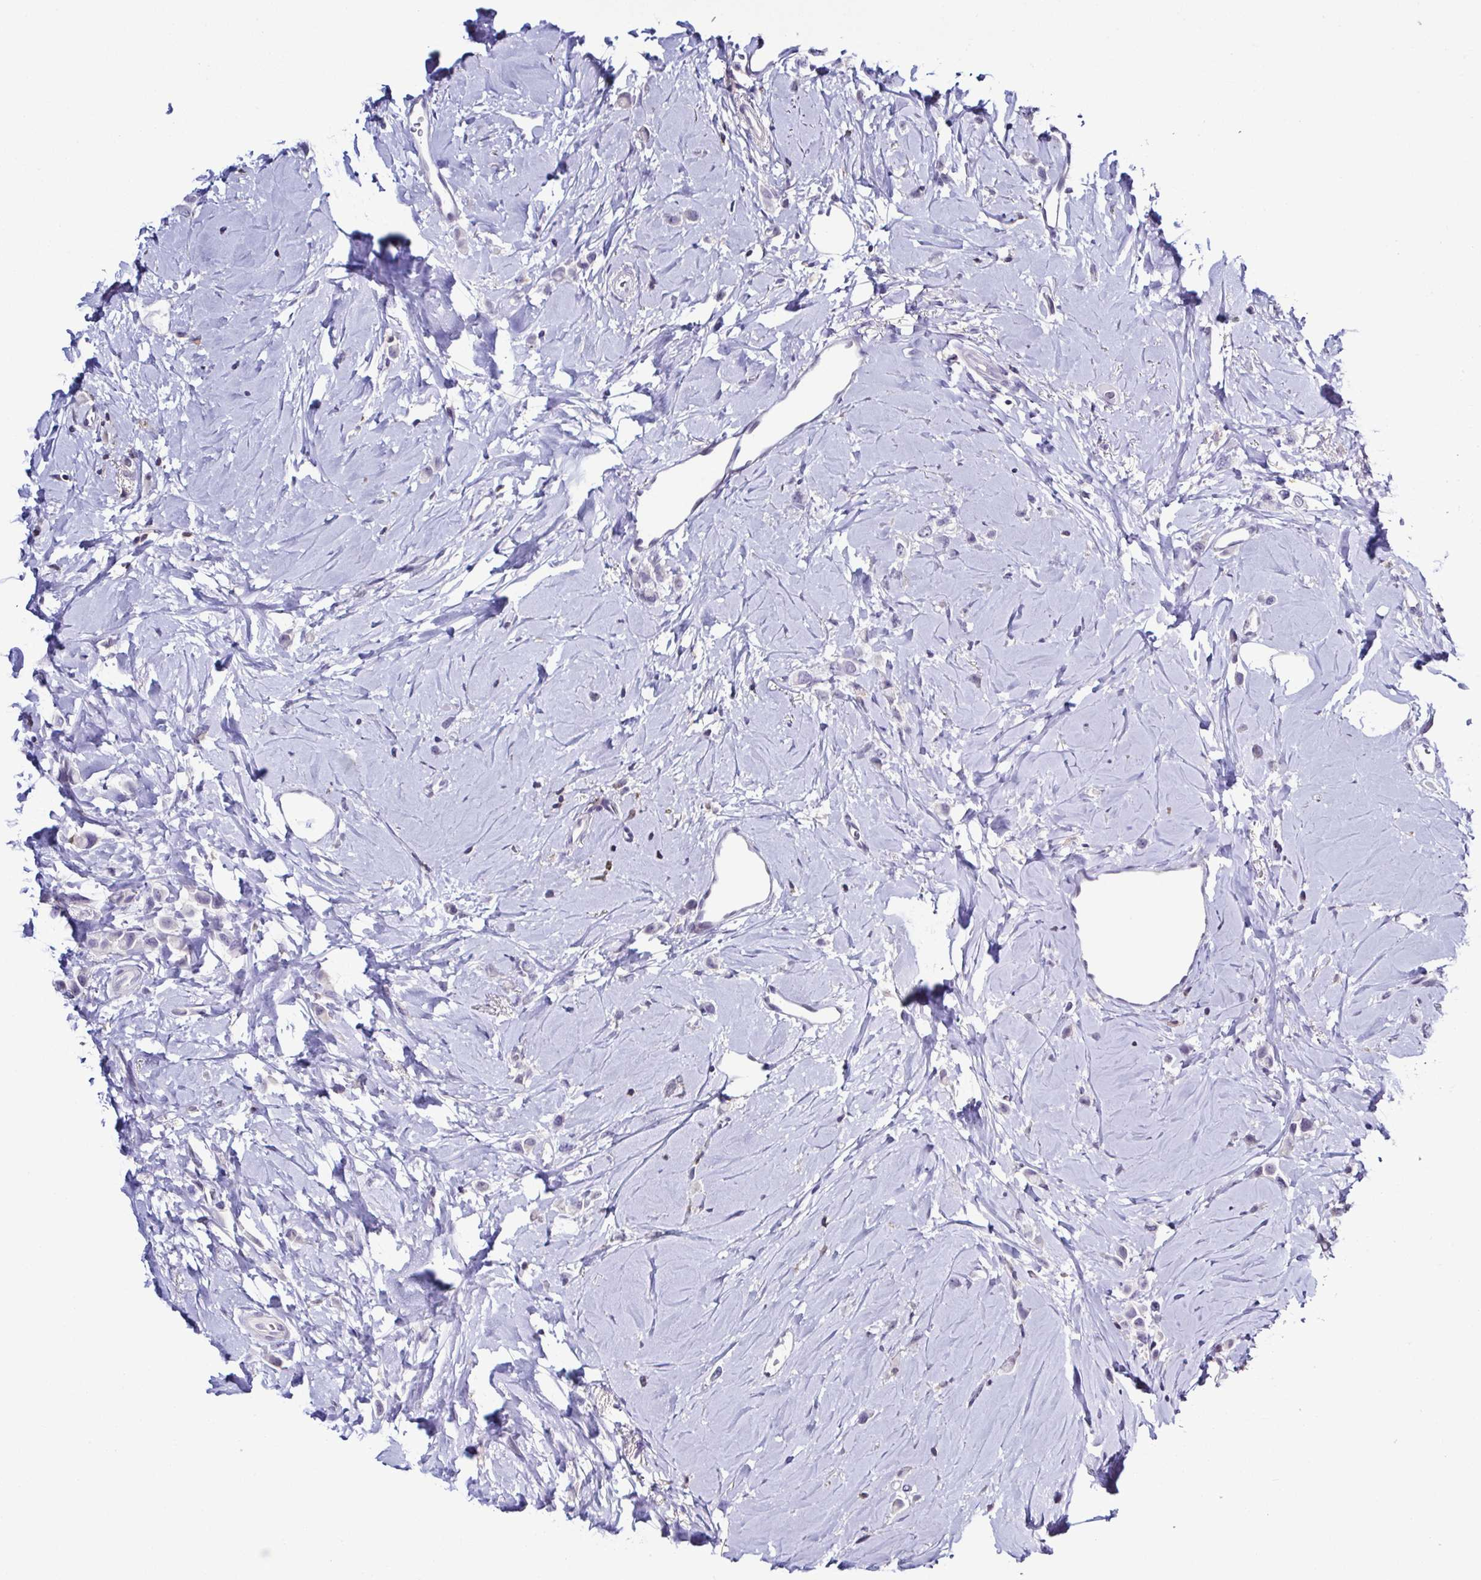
{"staining": {"intensity": "negative", "quantity": "none", "location": "none"}, "tissue": "breast cancer", "cell_type": "Tumor cells", "image_type": "cancer", "snomed": [{"axis": "morphology", "description": "Lobular carcinoma"}, {"axis": "topography", "description": "Breast"}], "caption": "Tumor cells are negative for brown protein staining in breast lobular carcinoma.", "gene": "TNNT2", "patient": {"sex": "female", "age": 66}}